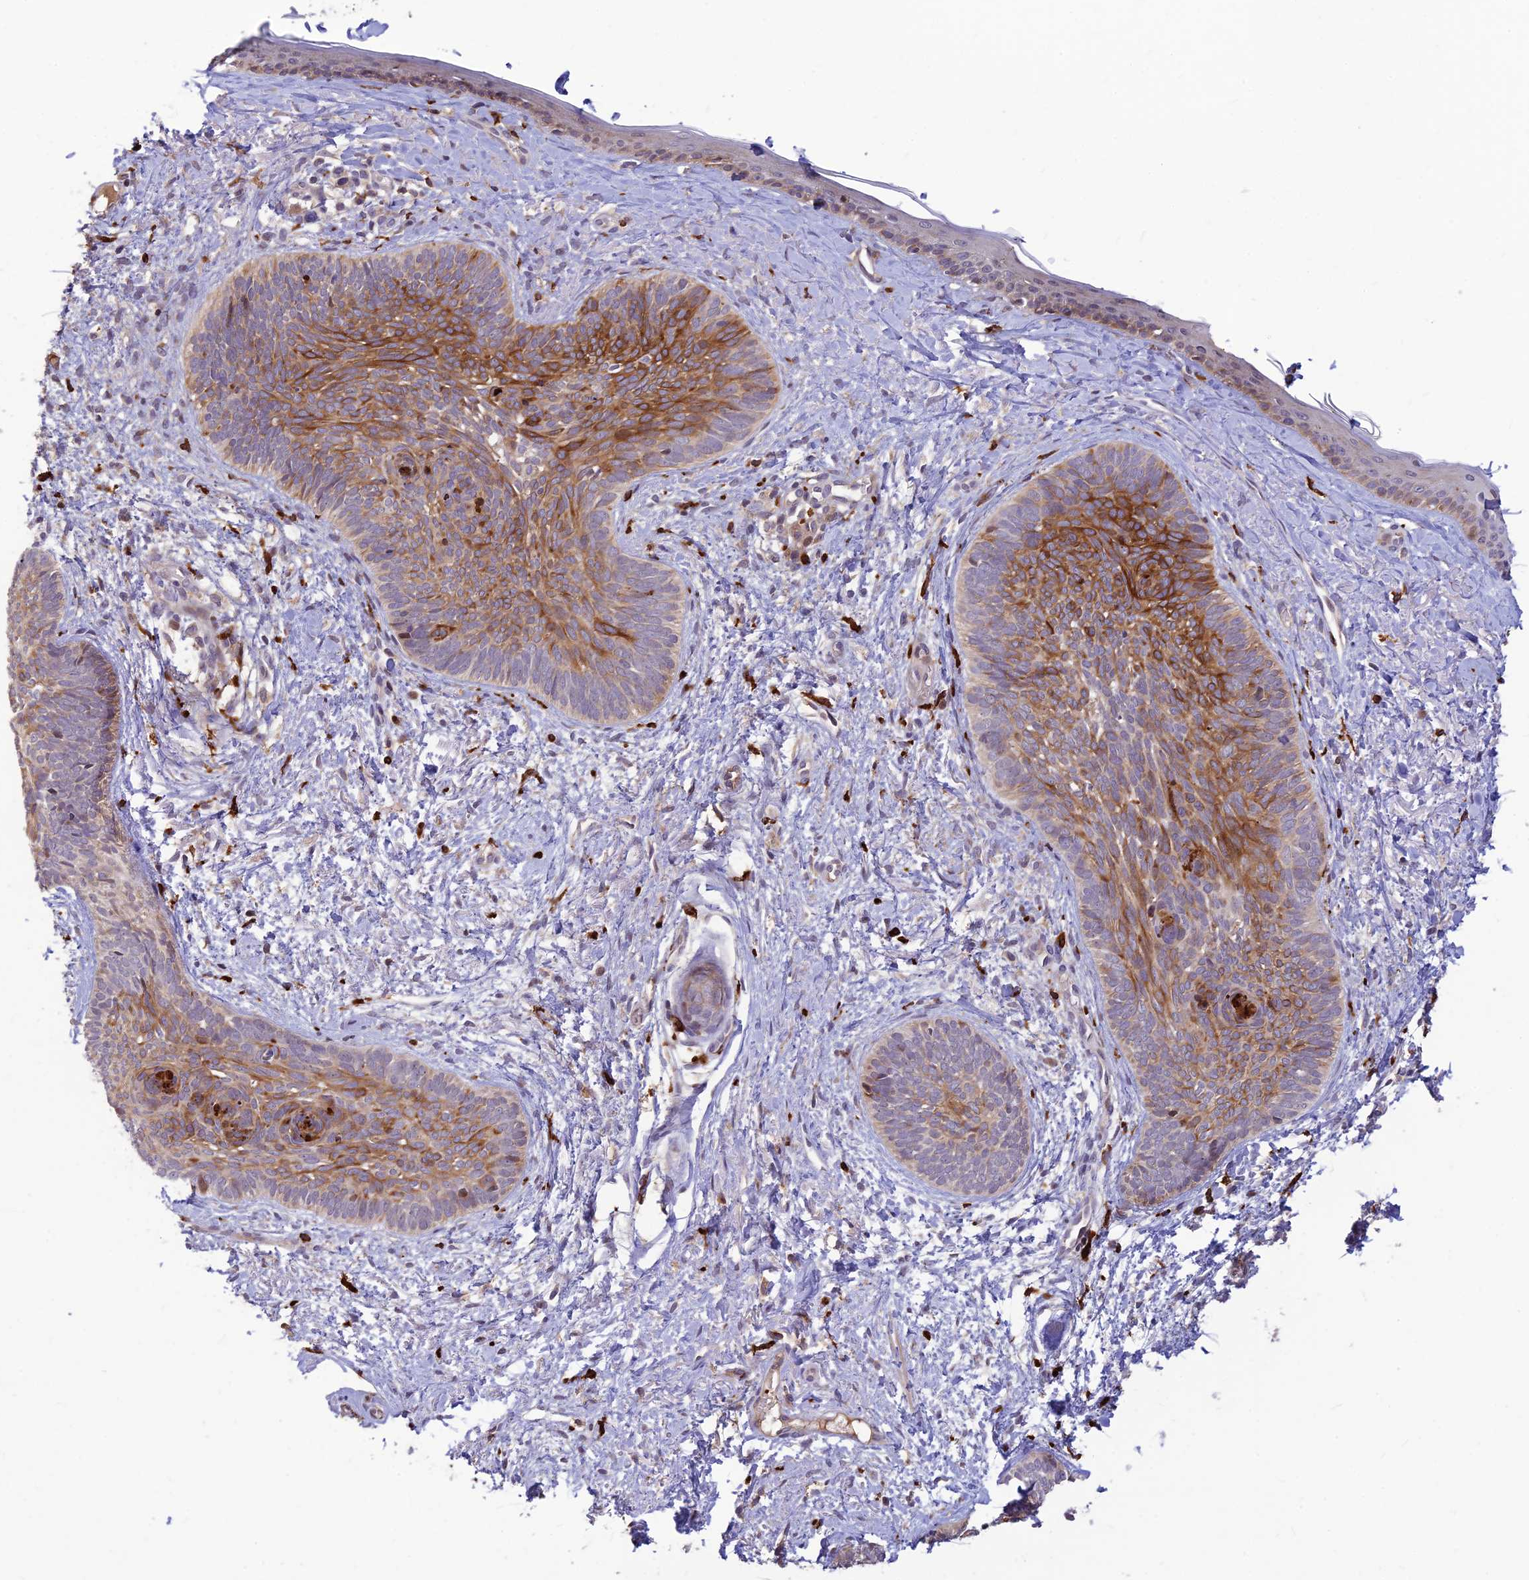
{"staining": {"intensity": "moderate", "quantity": "25%-75%", "location": "cytoplasmic/membranous"}, "tissue": "skin cancer", "cell_type": "Tumor cells", "image_type": "cancer", "snomed": [{"axis": "morphology", "description": "Basal cell carcinoma"}, {"axis": "topography", "description": "Skin"}], "caption": "Human basal cell carcinoma (skin) stained with a brown dye shows moderate cytoplasmic/membranous positive expression in approximately 25%-75% of tumor cells.", "gene": "ASPDH", "patient": {"sex": "female", "age": 81}}